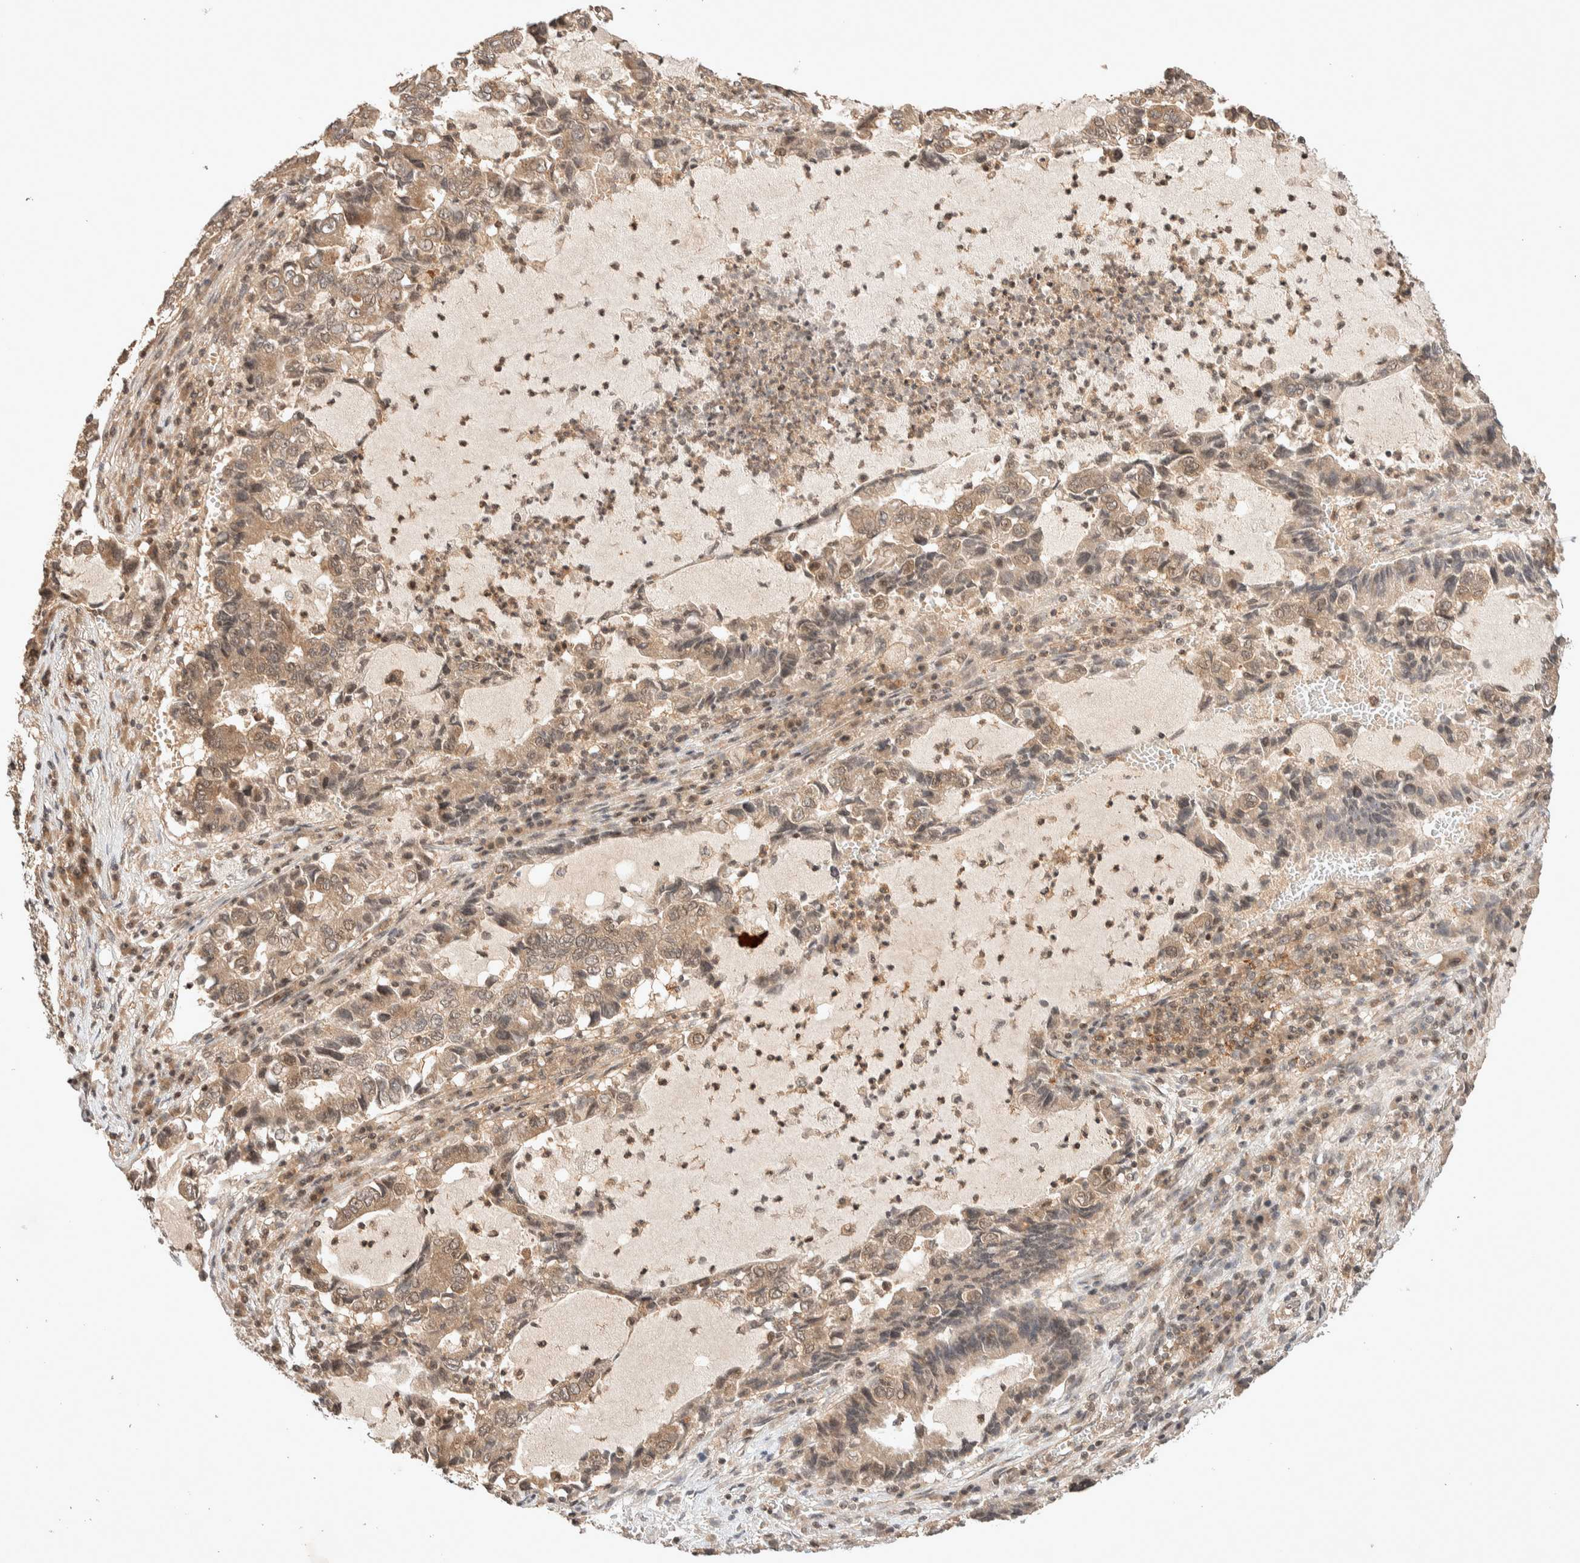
{"staining": {"intensity": "weak", "quantity": "25%-75%", "location": "cytoplasmic/membranous,nuclear"}, "tissue": "lung cancer", "cell_type": "Tumor cells", "image_type": "cancer", "snomed": [{"axis": "morphology", "description": "Adenocarcinoma, NOS"}, {"axis": "topography", "description": "Lung"}], "caption": "Immunohistochemistry (IHC) histopathology image of neoplastic tissue: human lung adenocarcinoma stained using immunohistochemistry exhibits low levels of weak protein expression localized specifically in the cytoplasmic/membranous and nuclear of tumor cells, appearing as a cytoplasmic/membranous and nuclear brown color.", "gene": "THRA", "patient": {"sex": "female", "age": 51}}